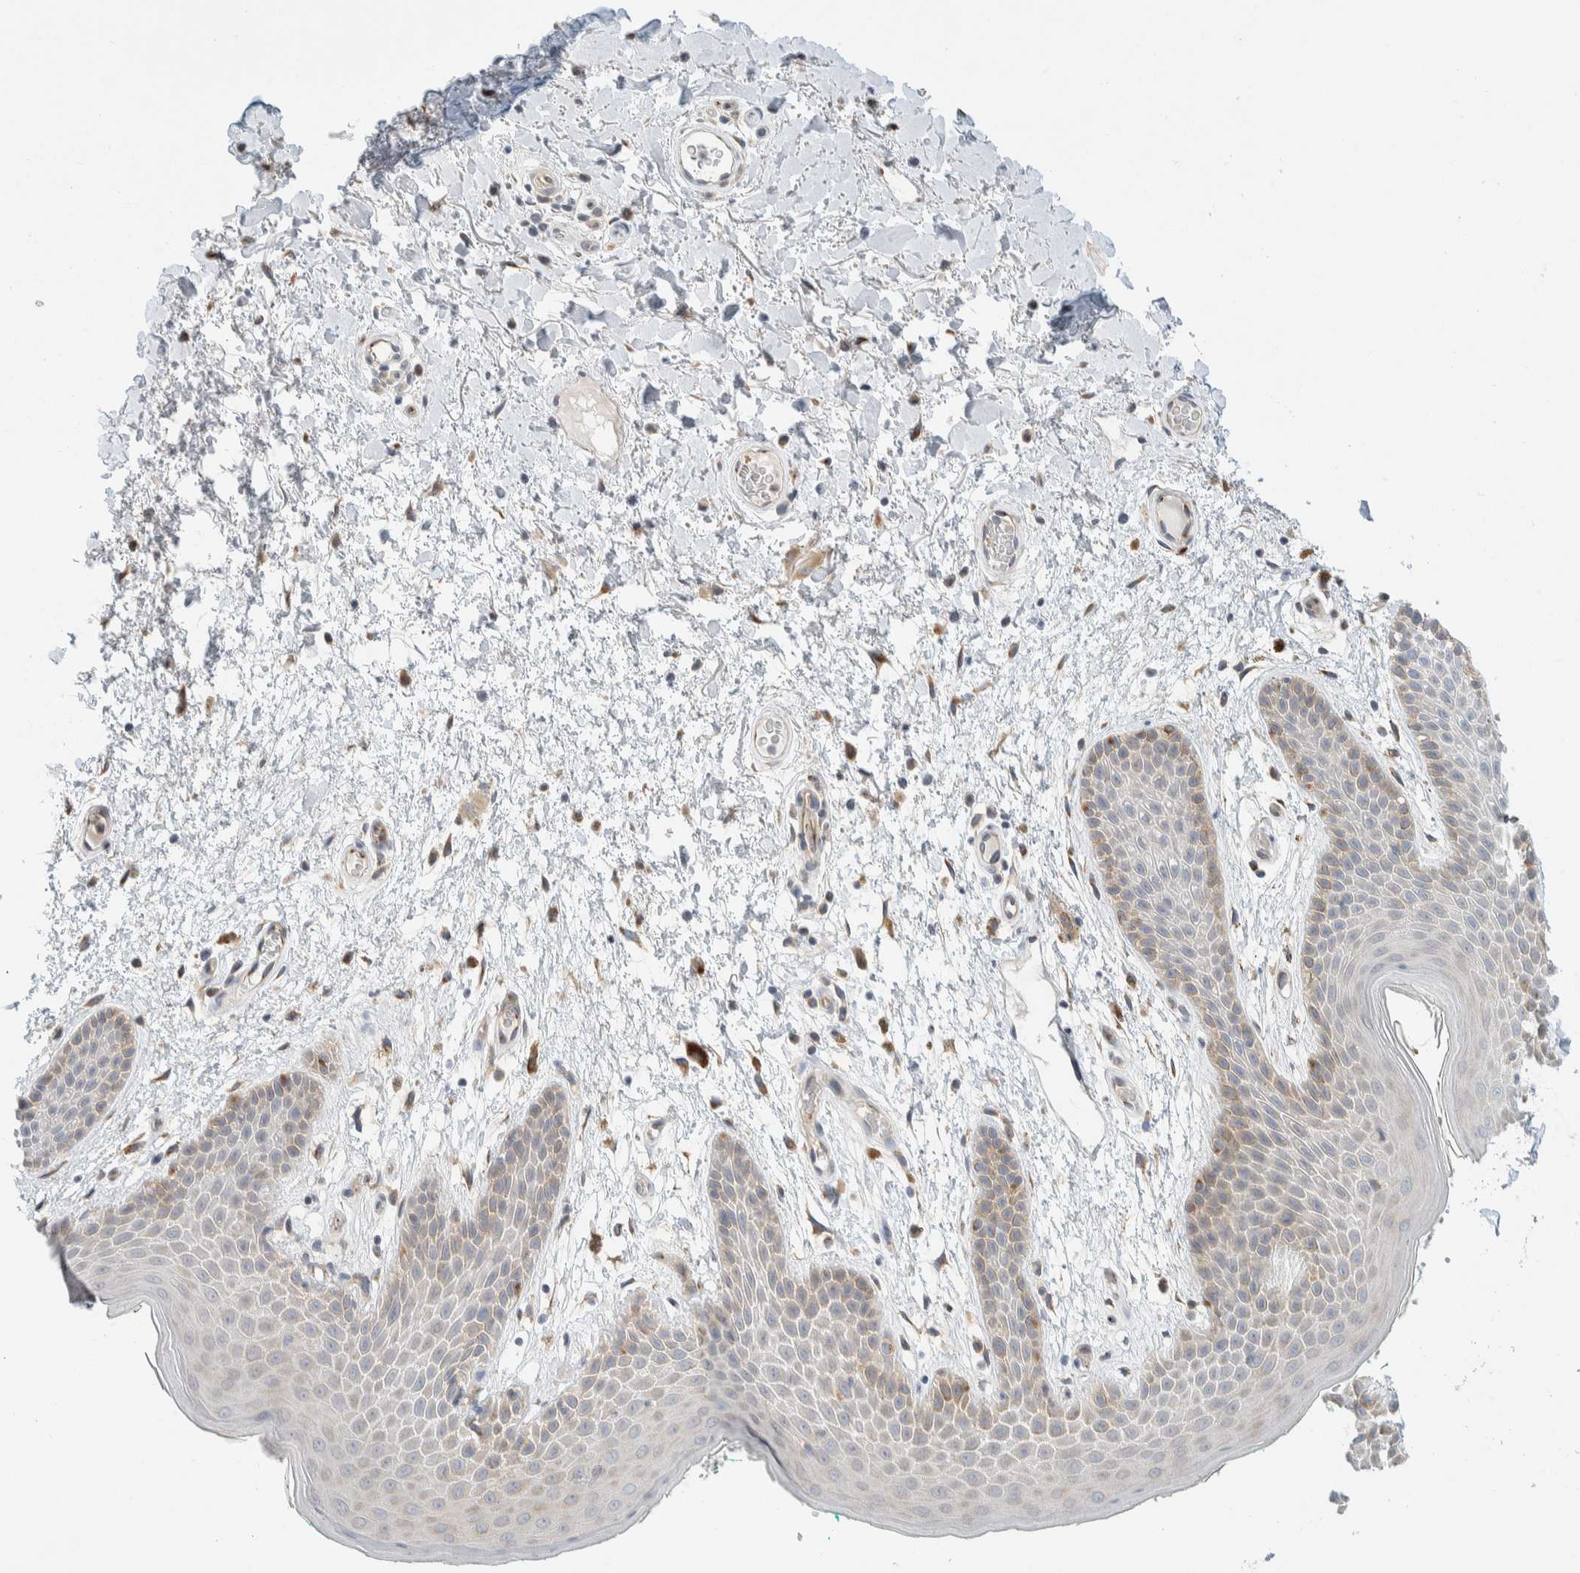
{"staining": {"intensity": "moderate", "quantity": "<25%", "location": "cytoplasmic/membranous"}, "tissue": "skin", "cell_type": "Epidermal cells", "image_type": "normal", "snomed": [{"axis": "morphology", "description": "Normal tissue, NOS"}, {"axis": "topography", "description": "Anal"}], "caption": "A histopathology image of skin stained for a protein shows moderate cytoplasmic/membranous brown staining in epidermal cells. The staining was performed using DAB (3,3'-diaminobenzidine) to visualize the protein expression in brown, while the nuclei were stained in blue with hematoxylin (Magnification: 20x).", "gene": "TMEM184B", "patient": {"sex": "male", "age": 74}}